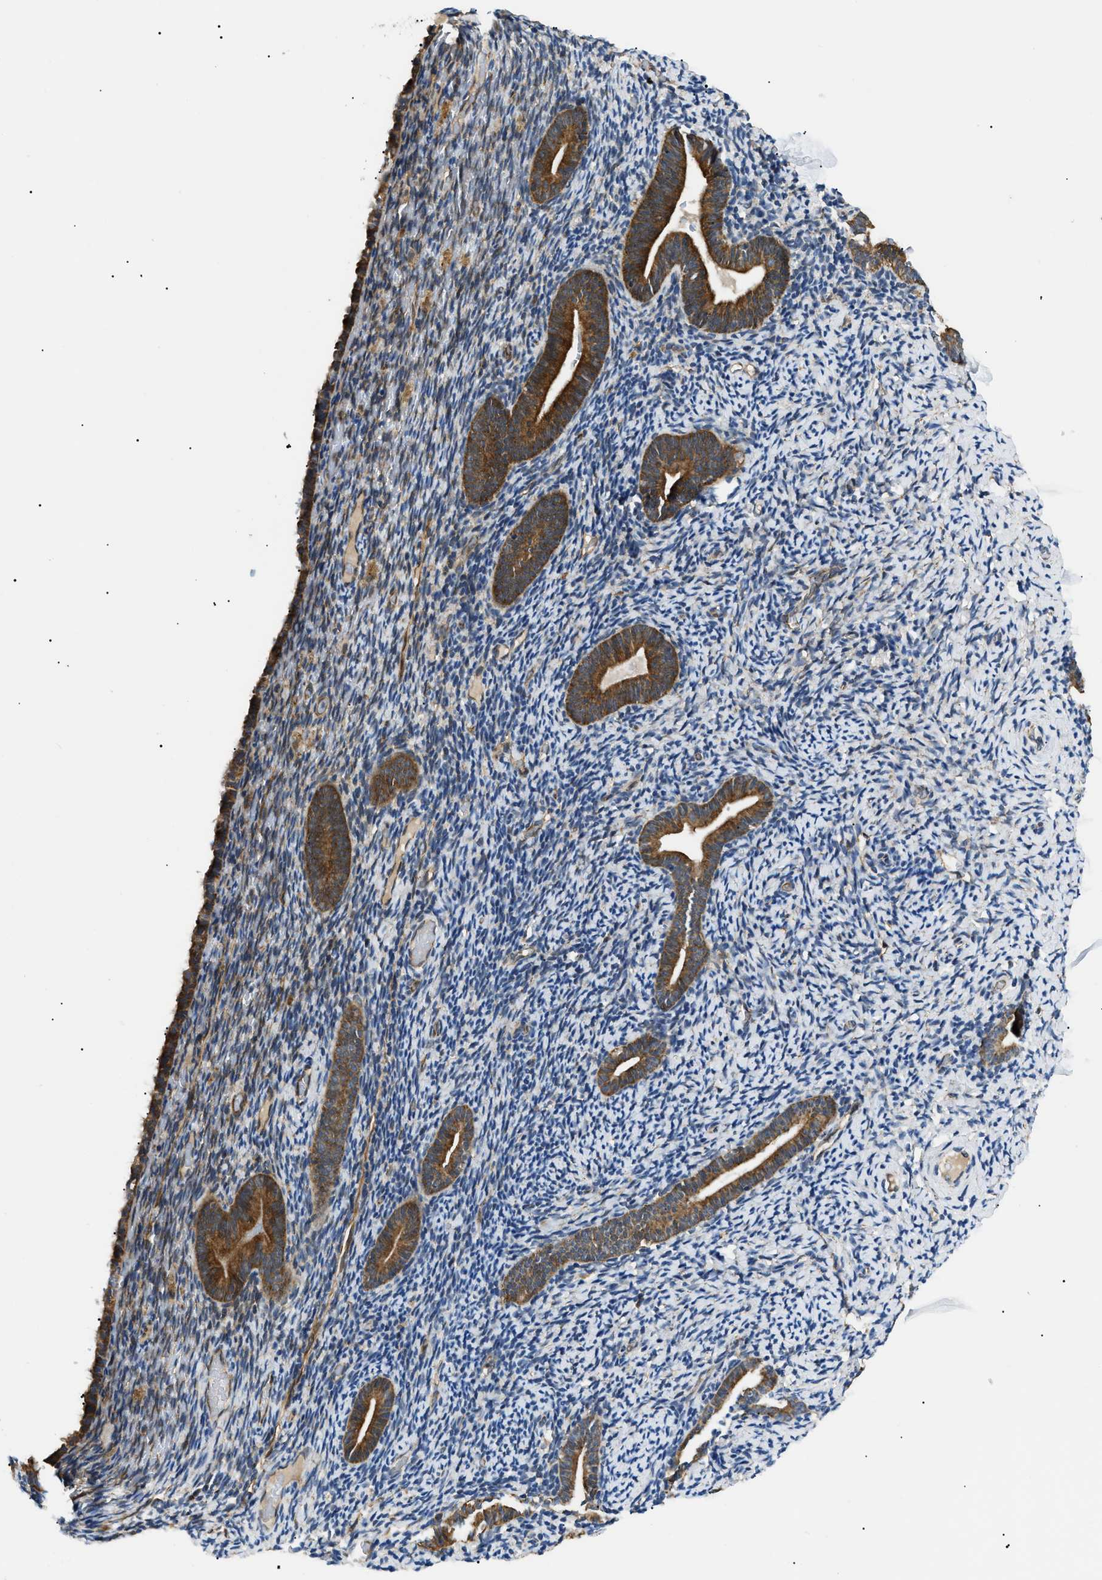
{"staining": {"intensity": "negative", "quantity": "none", "location": "none"}, "tissue": "endometrium", "cell_type": "Cells in endometrial stroma", "image_type": "normal", "snomed": [{"axis": "morphology", "description": "Normal tissue, NOS"}, {"axis": "topography", "description": "Endometrium"}], "caption": "The IHC histopathology image has no significant expression in cells in endometrial stroma of endometrium. The staining is performed using DAB (3,3'-diaminobenzidine) brown chromogen with nuclei counter-stained in using hematoxylin.", "gene": "SRPK1", "patient": {"sex": "female", "age": 51}}